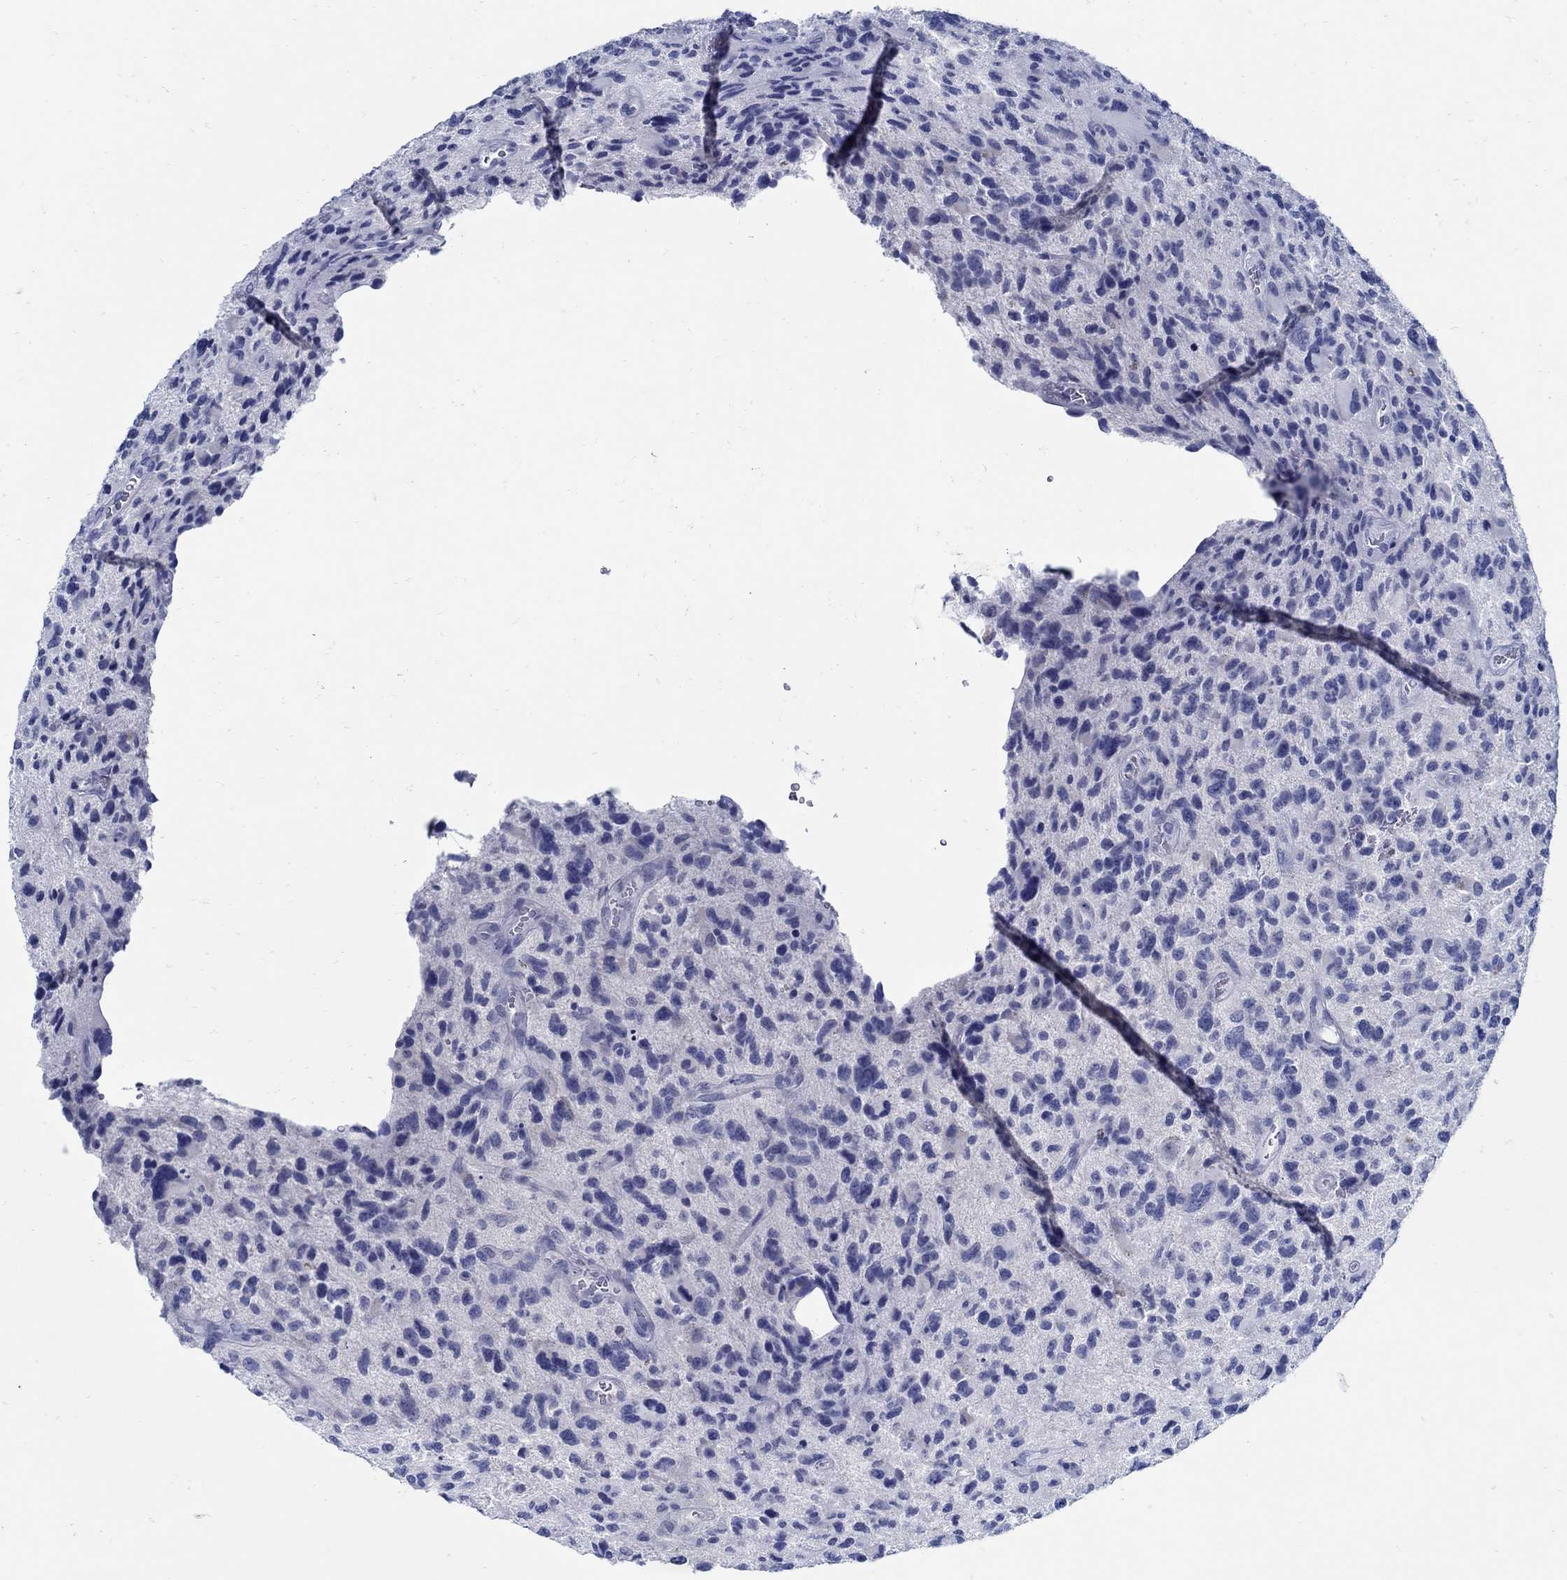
{"staining": {"intensity": "negative", "quantity": "none", "location": "none"}, "tissue": "glioma", "cell_type": "Tumor cells", "image_type": "cancer", "snomed": [{"axis": "morphology", "description": "Glioma, malignant, NOS"}, {"axis": "morphology", "description": "Glioma, malignant, High grade"}, {"axis": "topography", "description": "Brain"}], "caption": "The histopathology image reveals no staining of tumor cells in glioma (malignant). (Brightfield microscopy of DAB (3,3'-diaminobenzidine) immunohistochemistry at high magnification).", "gene": "PAX9", "patient": {"sex": "female", "age": 71}}